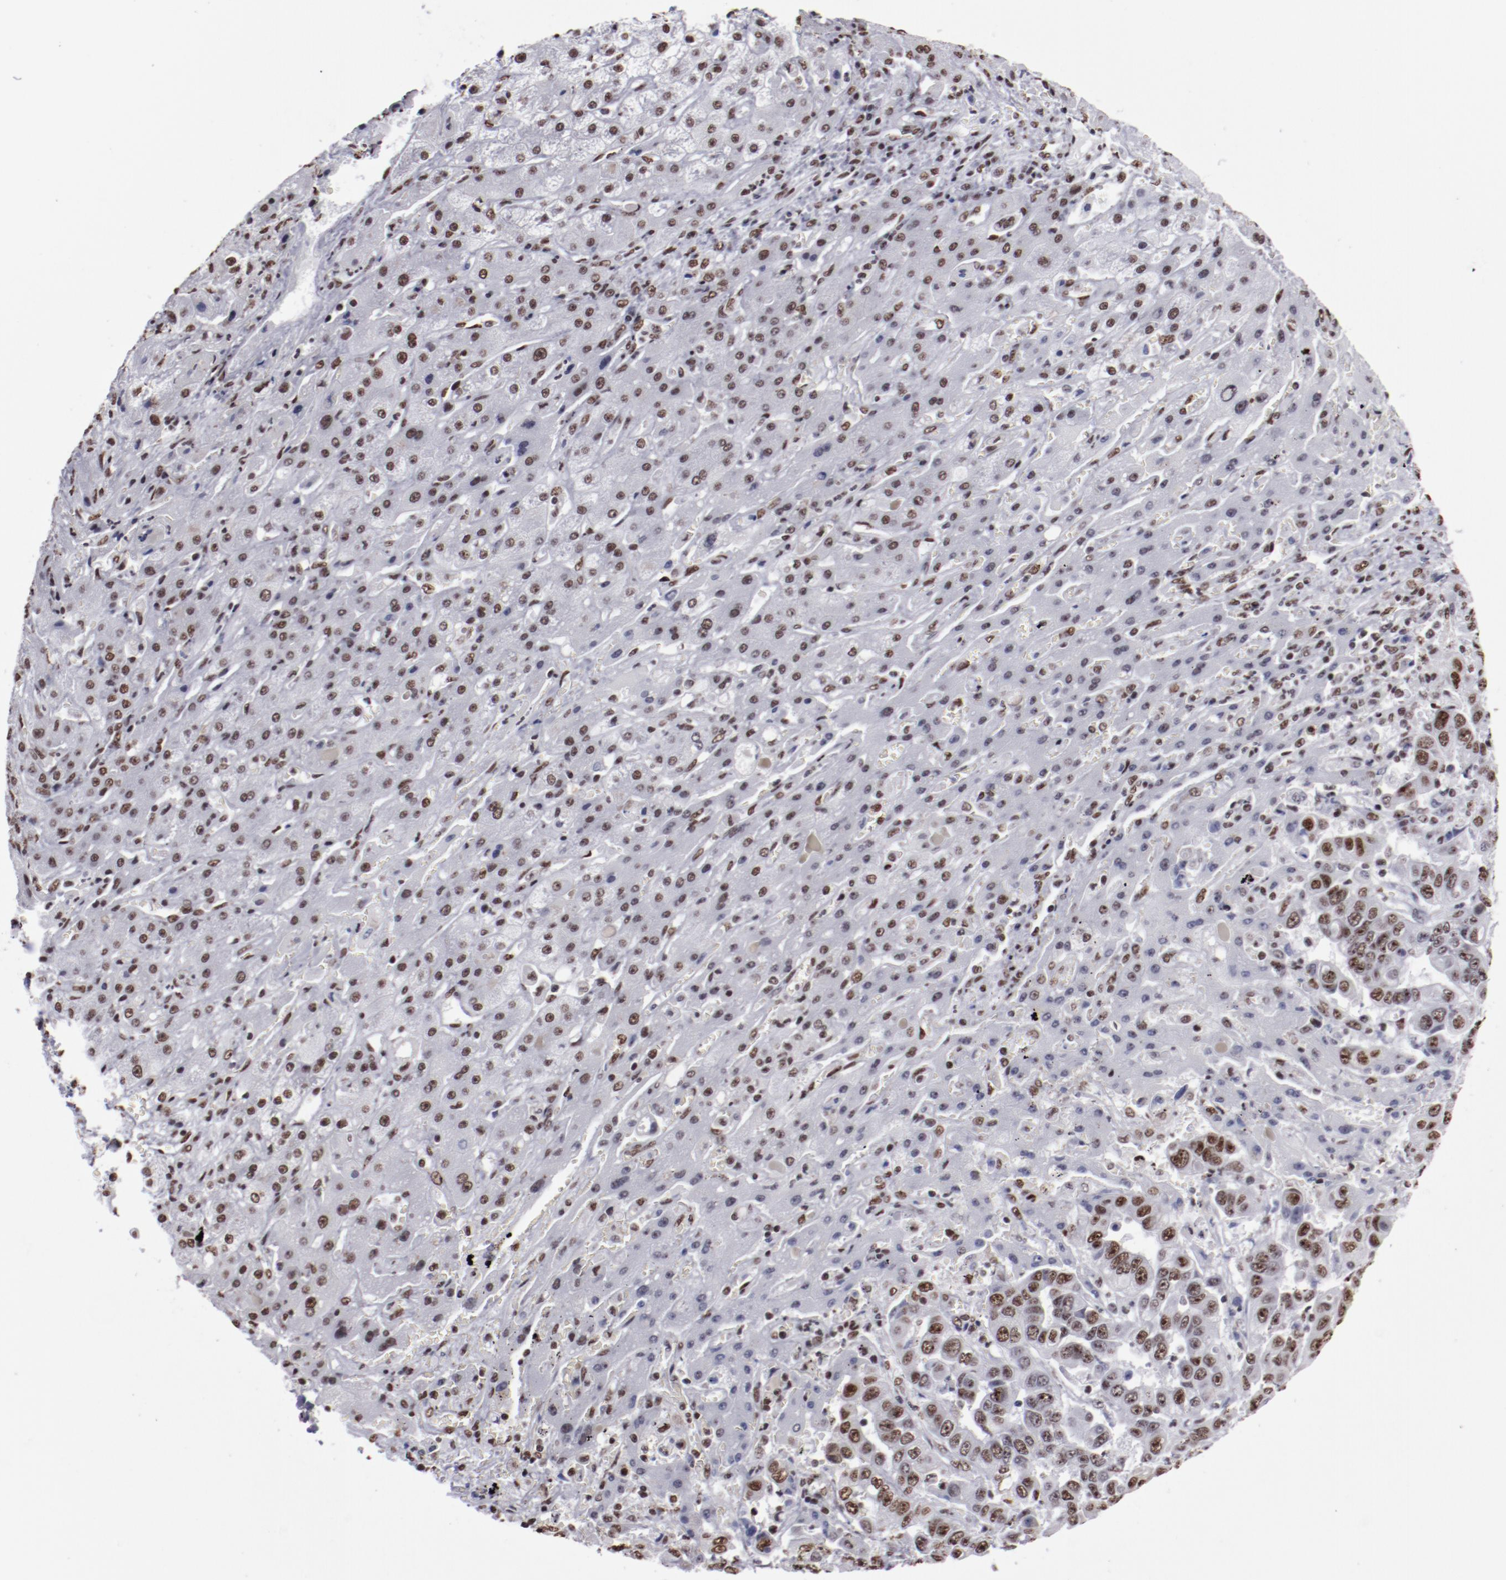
{"staining": {"intensity": "moderate", "quantity": "25%-75%", "location": "nuclear"}, "tissue": "liver cancer", "cell_type": "Tumor cells", "image_type": "cancer", "snomed": [{"axis": "morphology", "description": "Cholangiocarcinoma"}, {"axis": "topography", "description": "Liver"}], "caption": "Moderate nuclear staining is present in about 25%-75% of tumor cells in cholangiocarcinoma (liver).", "gene": "HNRNPA2B1", "patient": {"sex": "female", "age": 52}}